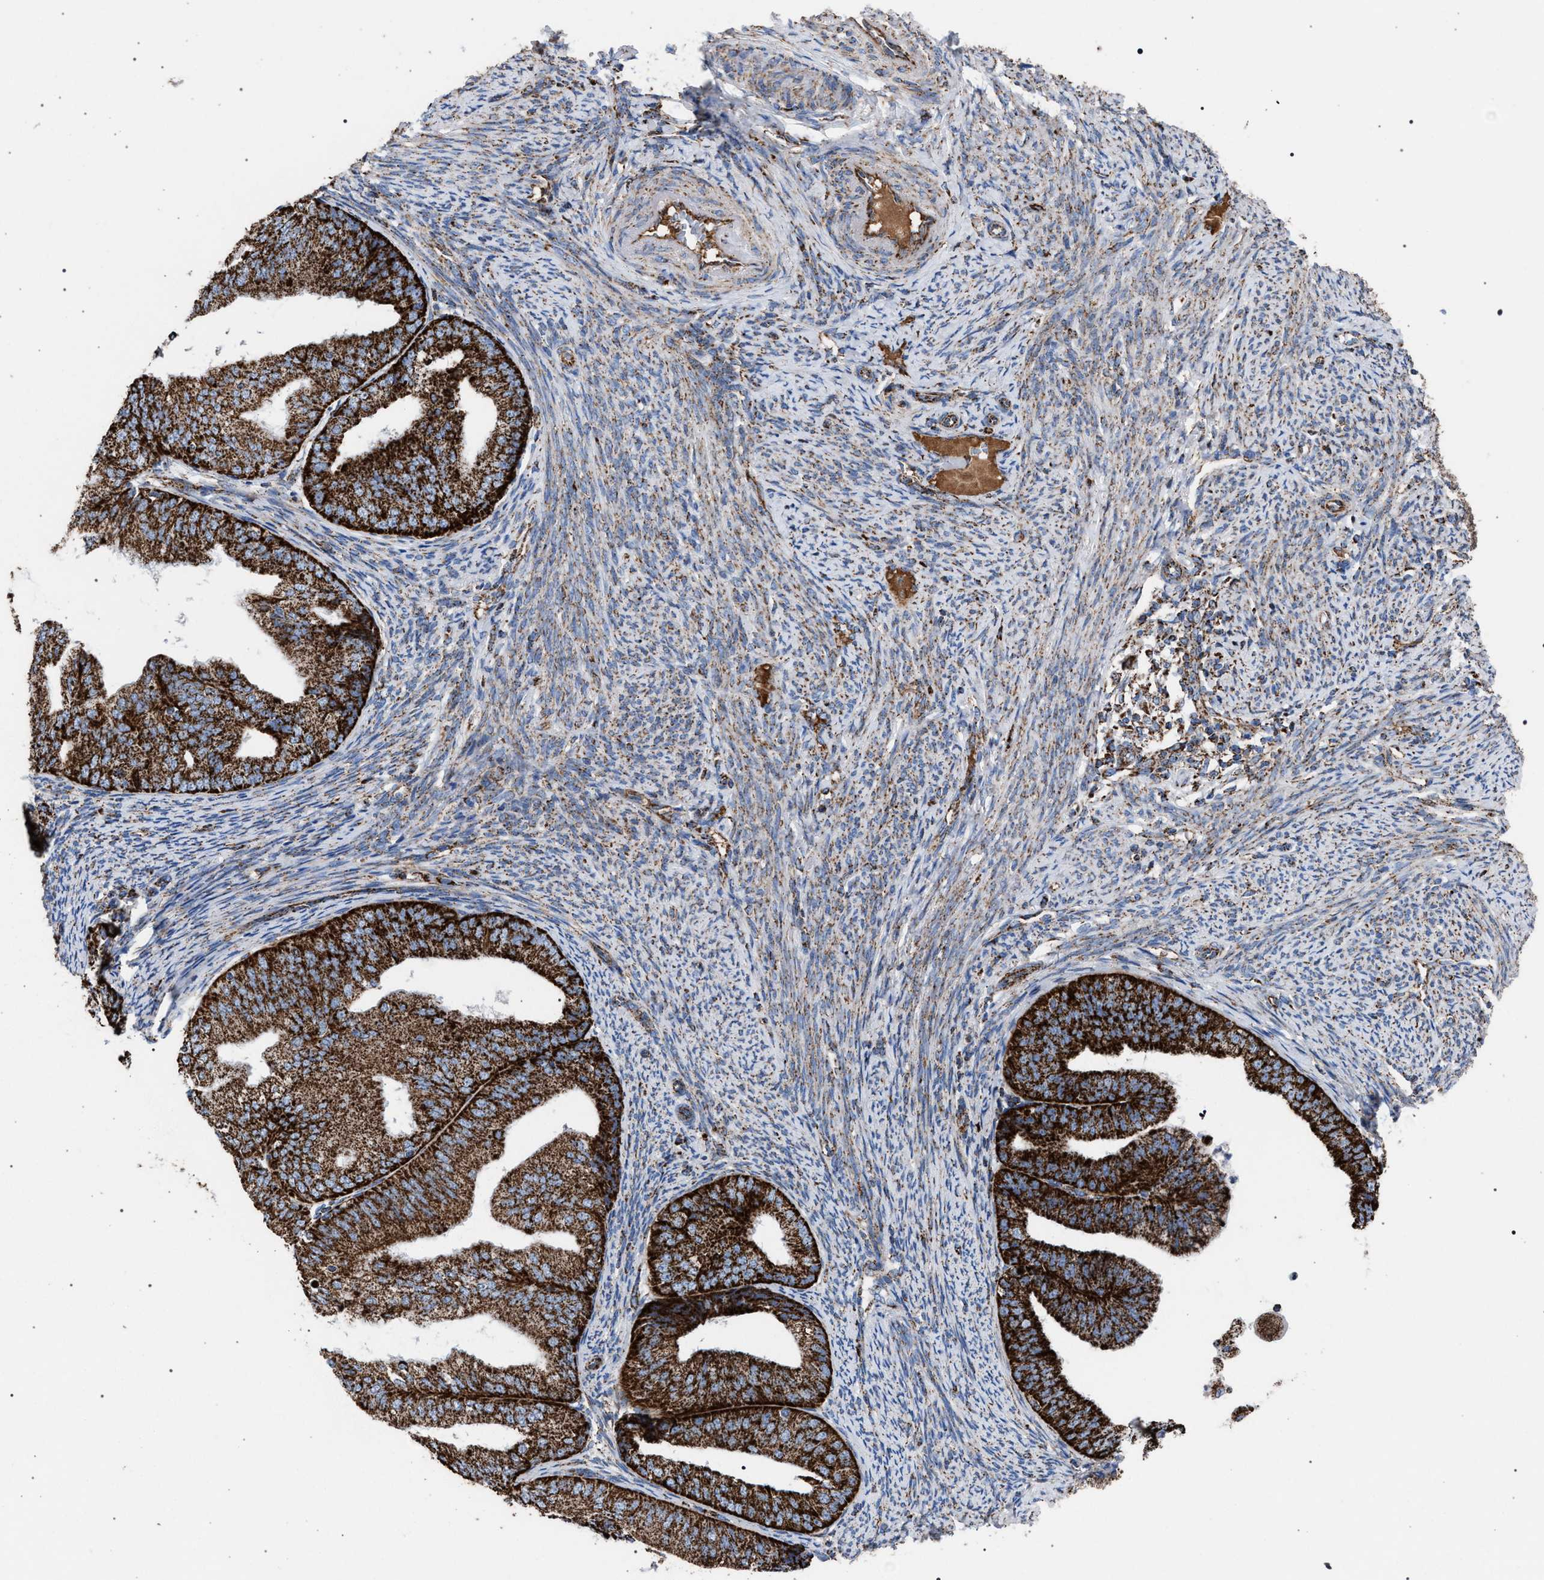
{"staining": {"intensity": "strong", "quantity": ">75%", "location": "cytoplasmic/membranous"}, "tissue": "endometrial cancer", "cell_type": "Tumor cells", "image_type": "cancer", "snomed": [{"axis": "morphology", "description": "Adenocarcinoma, NOS"}, {"axis": "topography", "description": "Endometrium"}], "caption": "Protein staining demonstrates strong cytoplasmic/membranous staining in about >75% of tumor cells in endometrial cancer. The staining was performed using DAB (3,3'-diaminobenzidine), with brown indicating positive protein expression. Nuclei are stained blue with hematoxylin.", "gene": "VPS13A", "patient": {"sex": "female", "age": 63}}